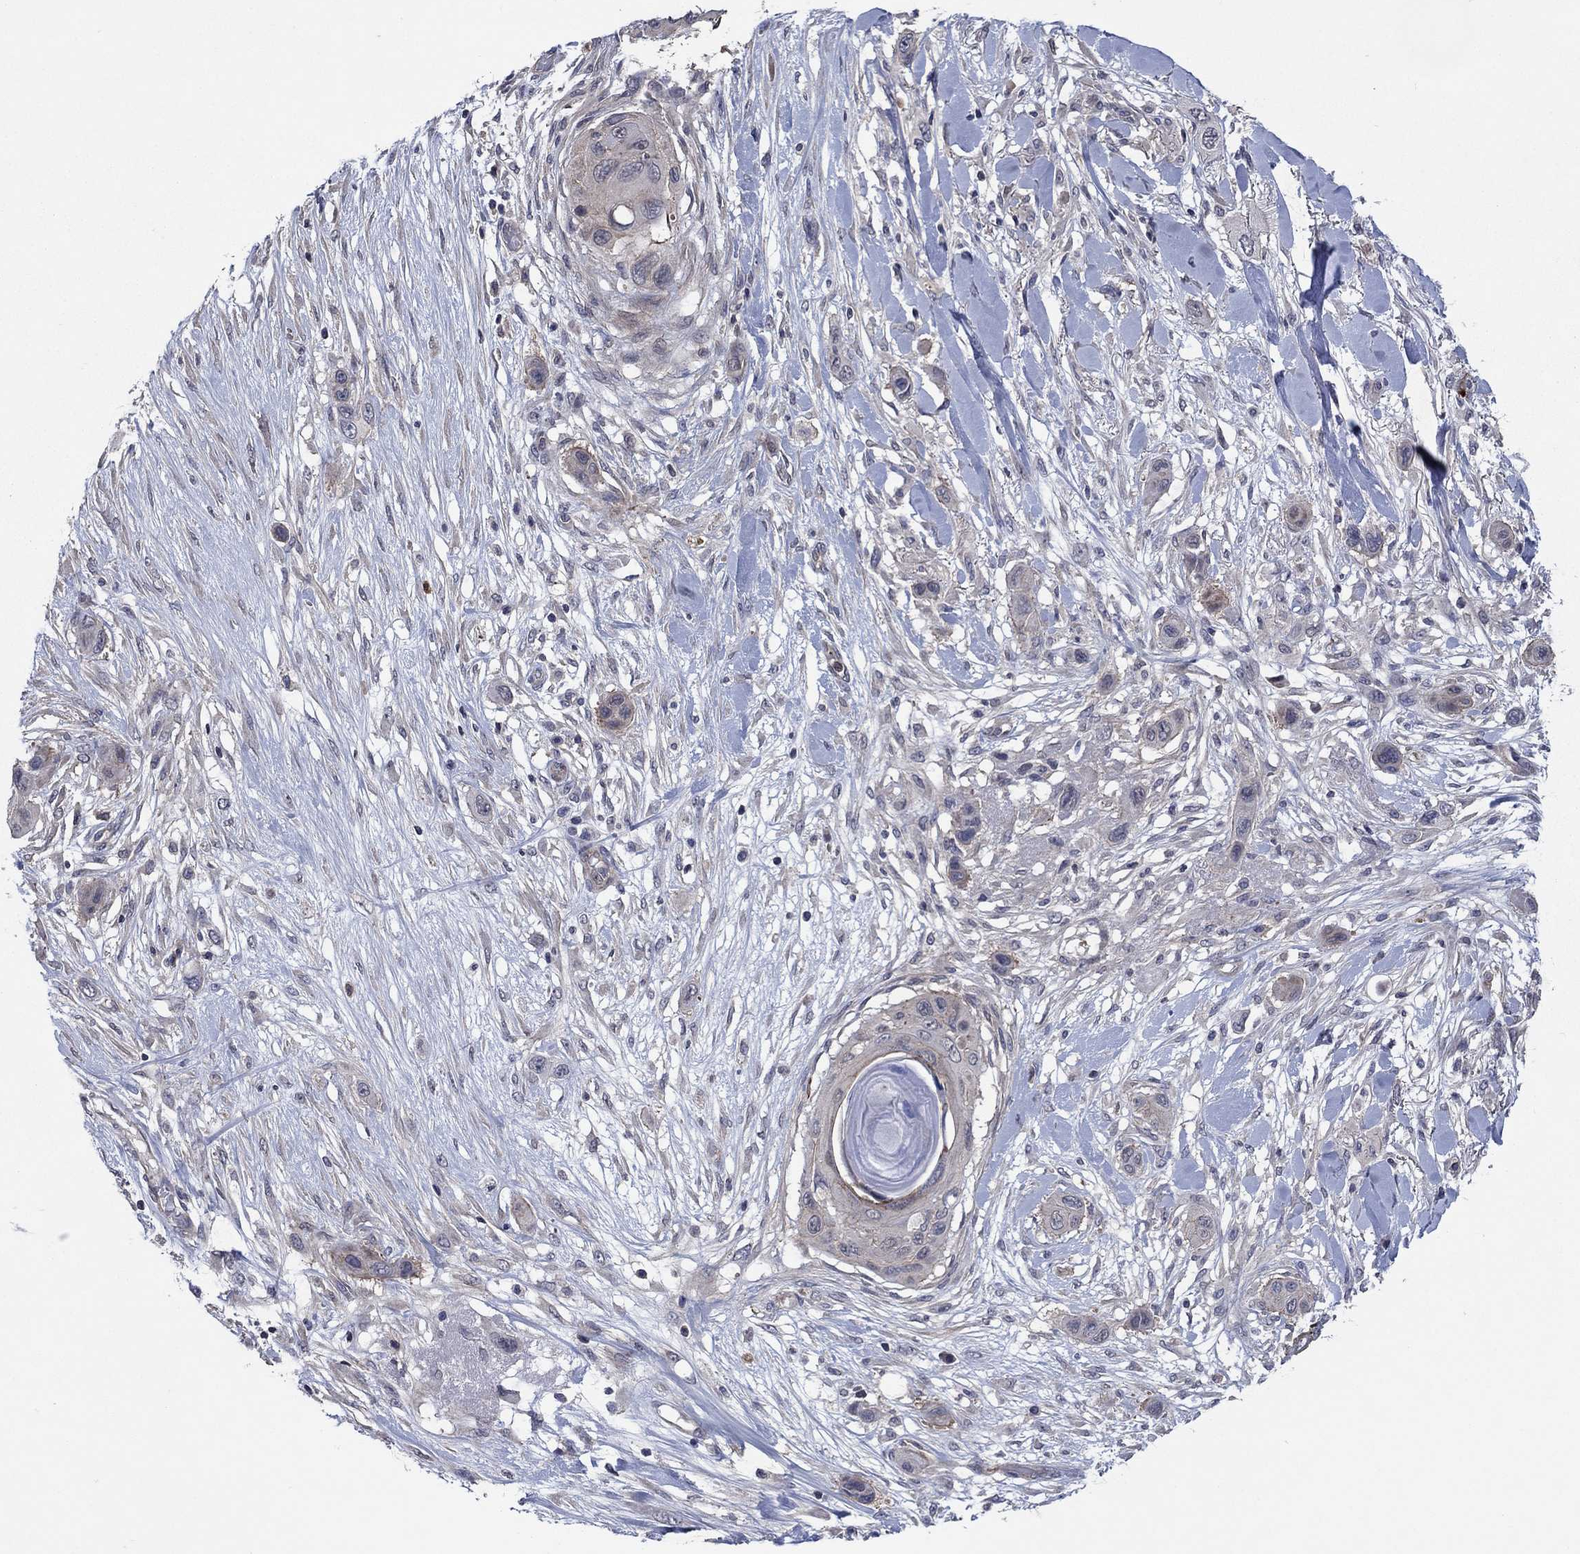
{"staining": {"intensity": "moderate", "quantity": "<25%", "location": "cytoplasmic/membranous"}, "tissue": "skin cancer", "cell_type": "Tumor cells", "image_type": "cancer", "snomed": [{"axis": "morphology", "description": "Squamous cell carcinoma, NOS"}, {"axis": "topography", "description": "Skin"}], "caption": "A micrograph of squamous cell carcinoma (skin) stained for a protein displays moderate cytoplasmic/membranous brown staining in tumor cells. The staining was performed using DAB, with brown indicating positive protein expression. Nuclei are stained blue with hematoxylin.", "gene": "MSRB1", "patient": {"sex": "male", "age": 79}}